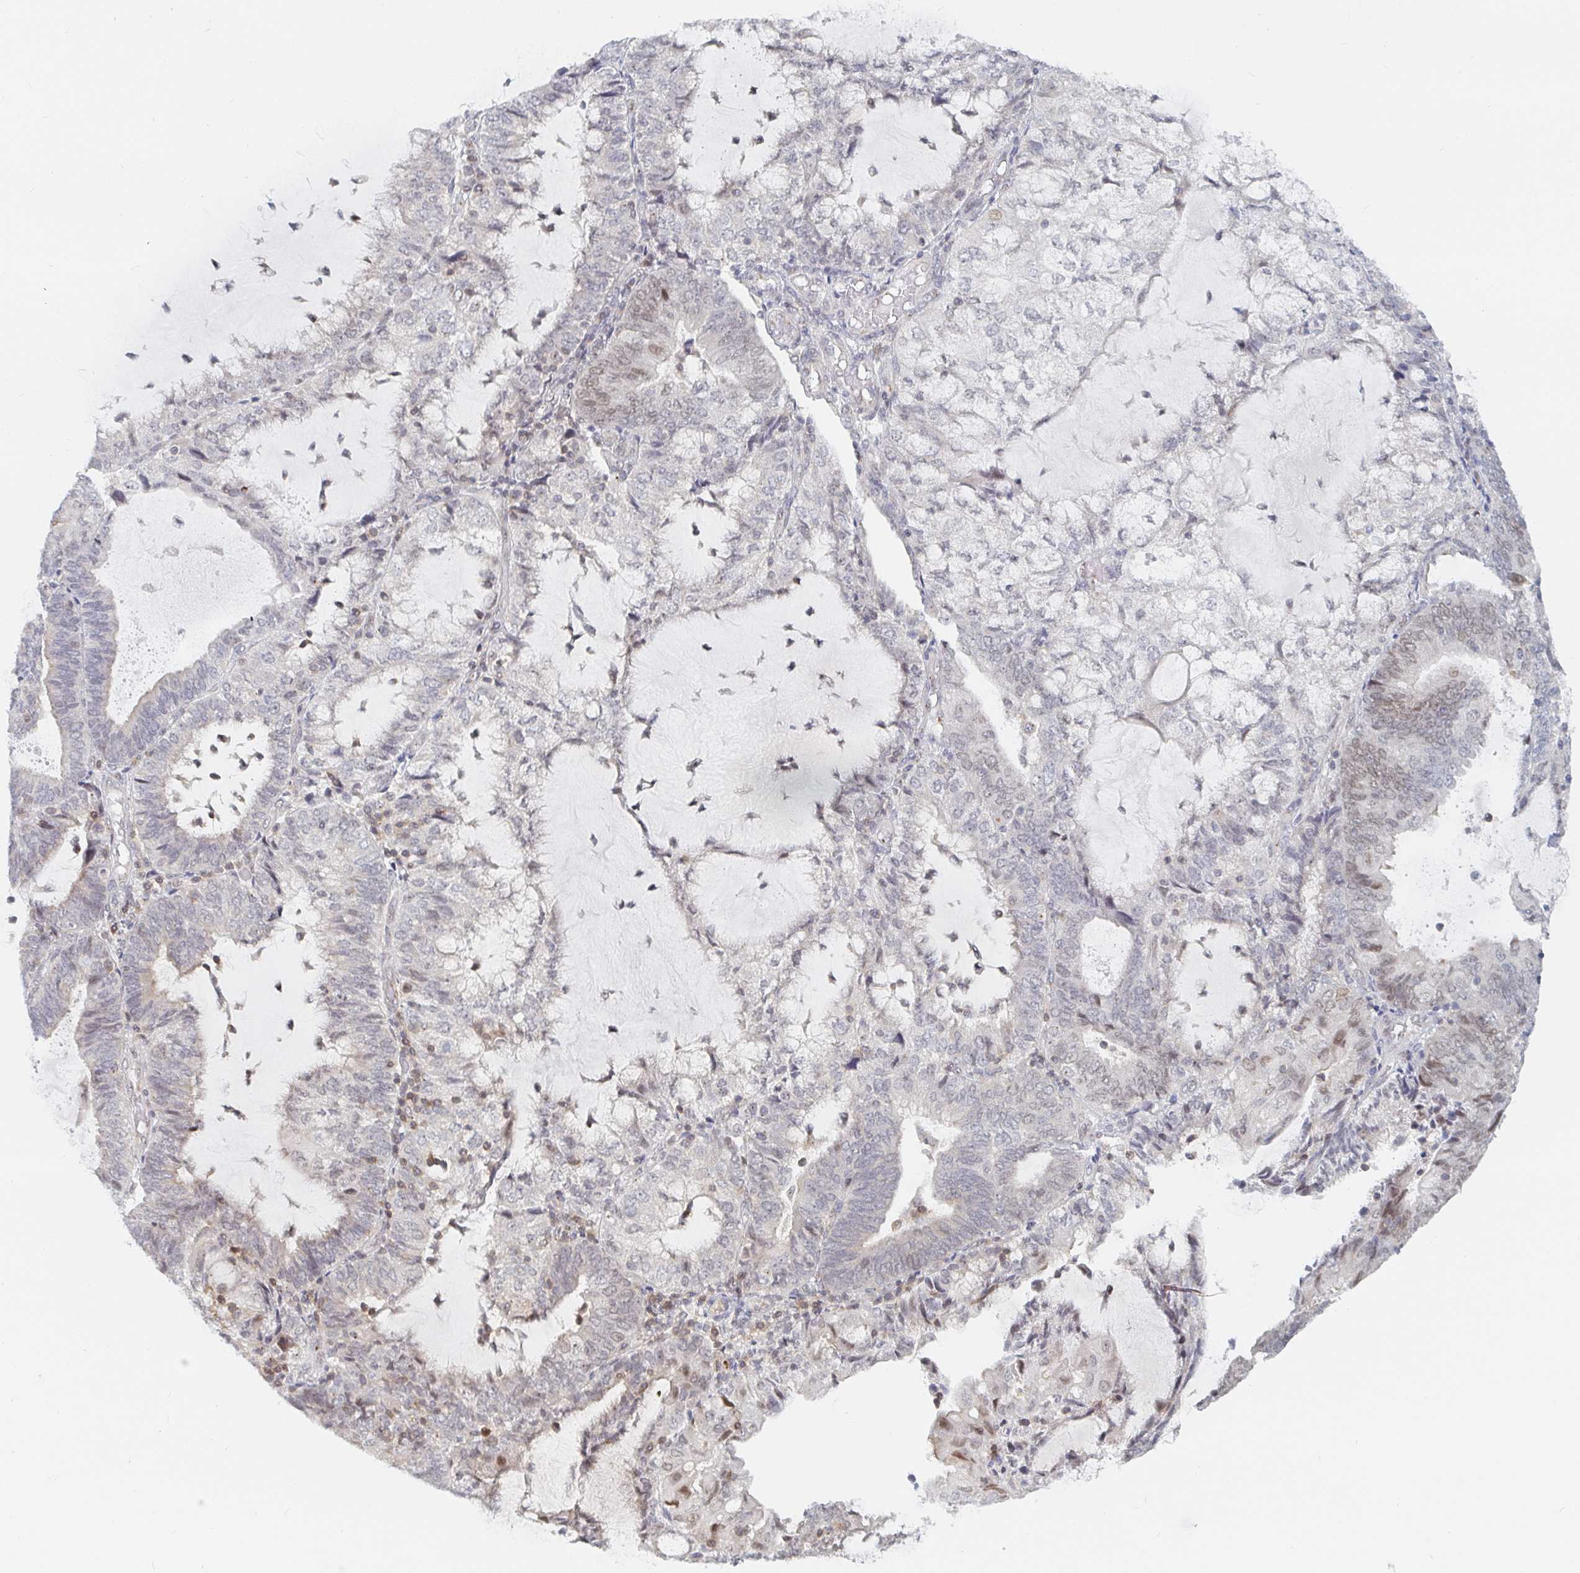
{"staining": {"intensity": "weak", "quantity": "<25%", "location": "nuclear"}, "tissue": "endometrial cancer", "cell_type": "Tumor cells", "image_type": "cancer", "snomed": [{"axis": "morphology", "description": "Adenocarcinoma, NOS"}, {"axis": "topography", "description": "Endometrium"}], "caption": "Image shows no significant protein positivity in tumor cells of endometrial adenocarcinoma. The staining is performed using DAB brown chromogen with nuclei counter-stained in using hematoxylin.", "gene": "CHD2", "patient": {"sex": "female", "age": 81}}